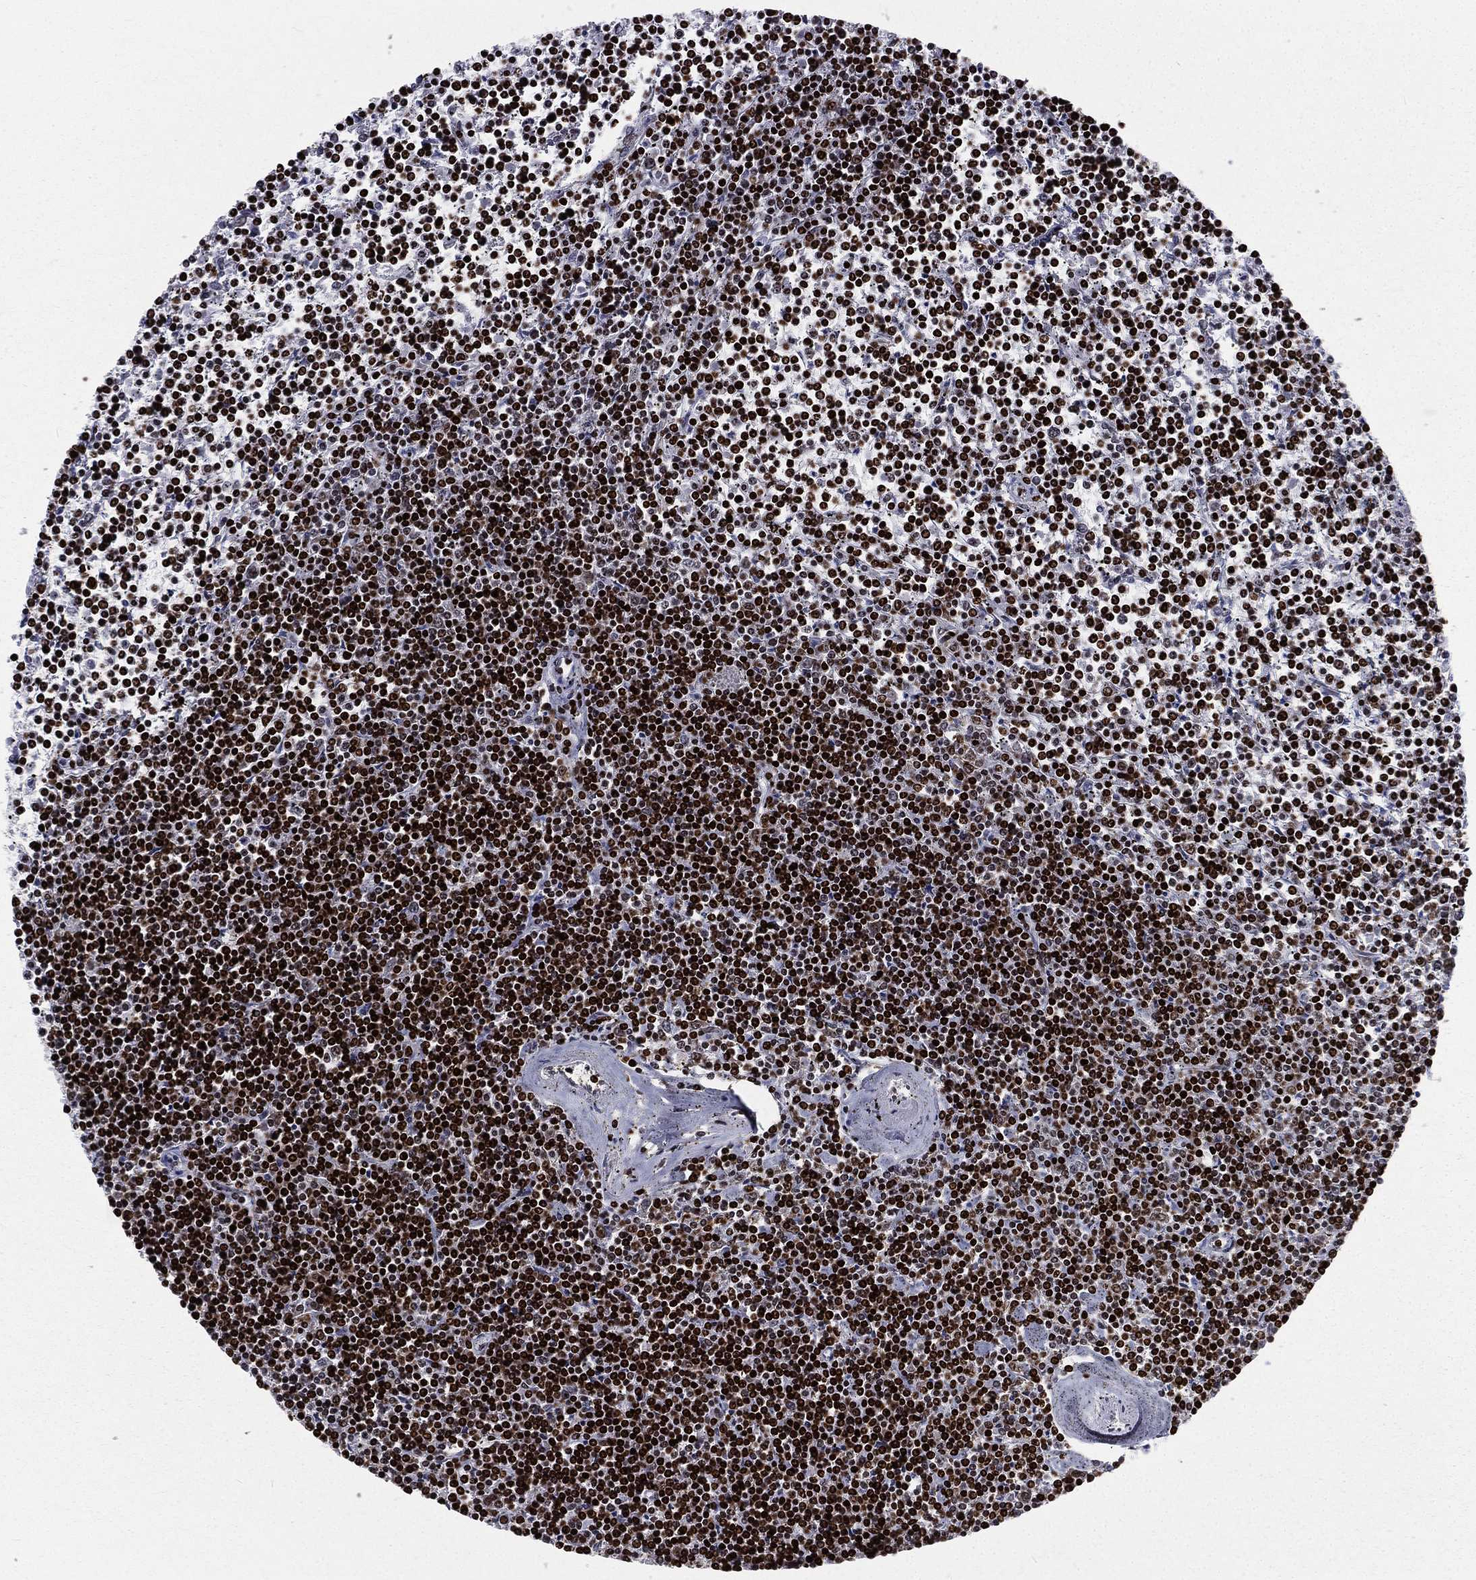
{"staining": {"intensity": "strong", "quantity": "25%-75%", "location": "nuclear"}, "tissue": "lymphoma", "cell_type": "Tumor cells", "image_type": "cancer", "snomed": [{"axis": "morphology", "description": "Malignant lymphoma, non-Hodgkin's type, Low grade"}, {"axis": "topography", "description": "Spleen"}], "caption": "The immunohistochemical stain highlights strong nuclear staining in tumor cells of malignant lymphoma, non-Hodgkin's type (low-grade) tissue.", "gene": "MNDA", "patient": {"sex": "female", "age": 19}}